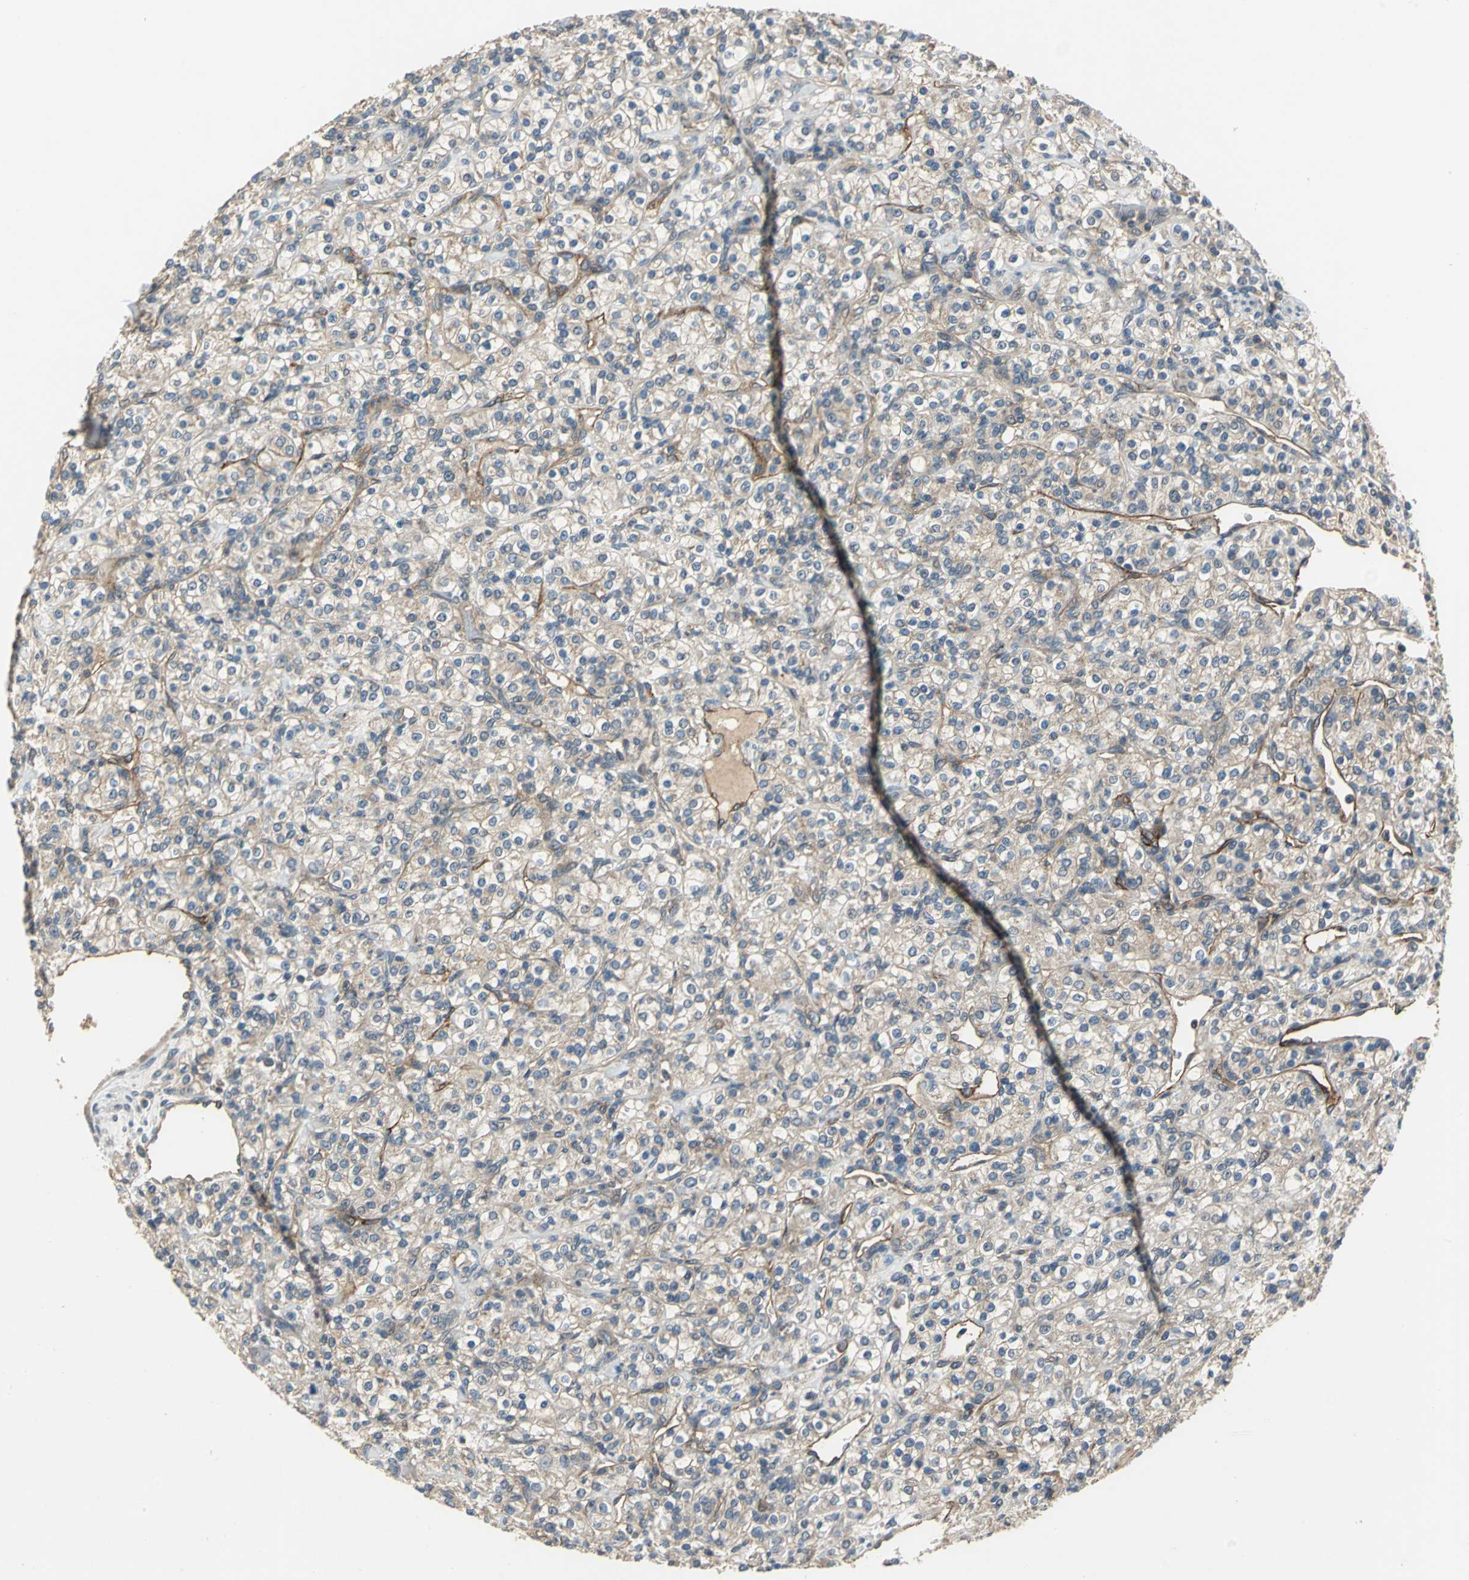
{"staining": {"intensity": "weak", "quantity": "25%-75%", "location": "cytoplasmic/membranous"}, "tissue": "renal cancer", "cell_type": "Tumor cells", "image_type": "cancer", "snomed": [{"axis": "morphology", "description": "Adenocarcinoma, NOS"}, {"axis": "topography", "description": "Kidney"}], "caption": "Weak cytoplasmic/membranous staining is identified in about 25%-75% of tumor cells in renal cancer. The protein of interest is shown in brown color, while the nuclei are stained blue.", "gene": "EMCN", "patient": {"sex": "male", "age": 77}}